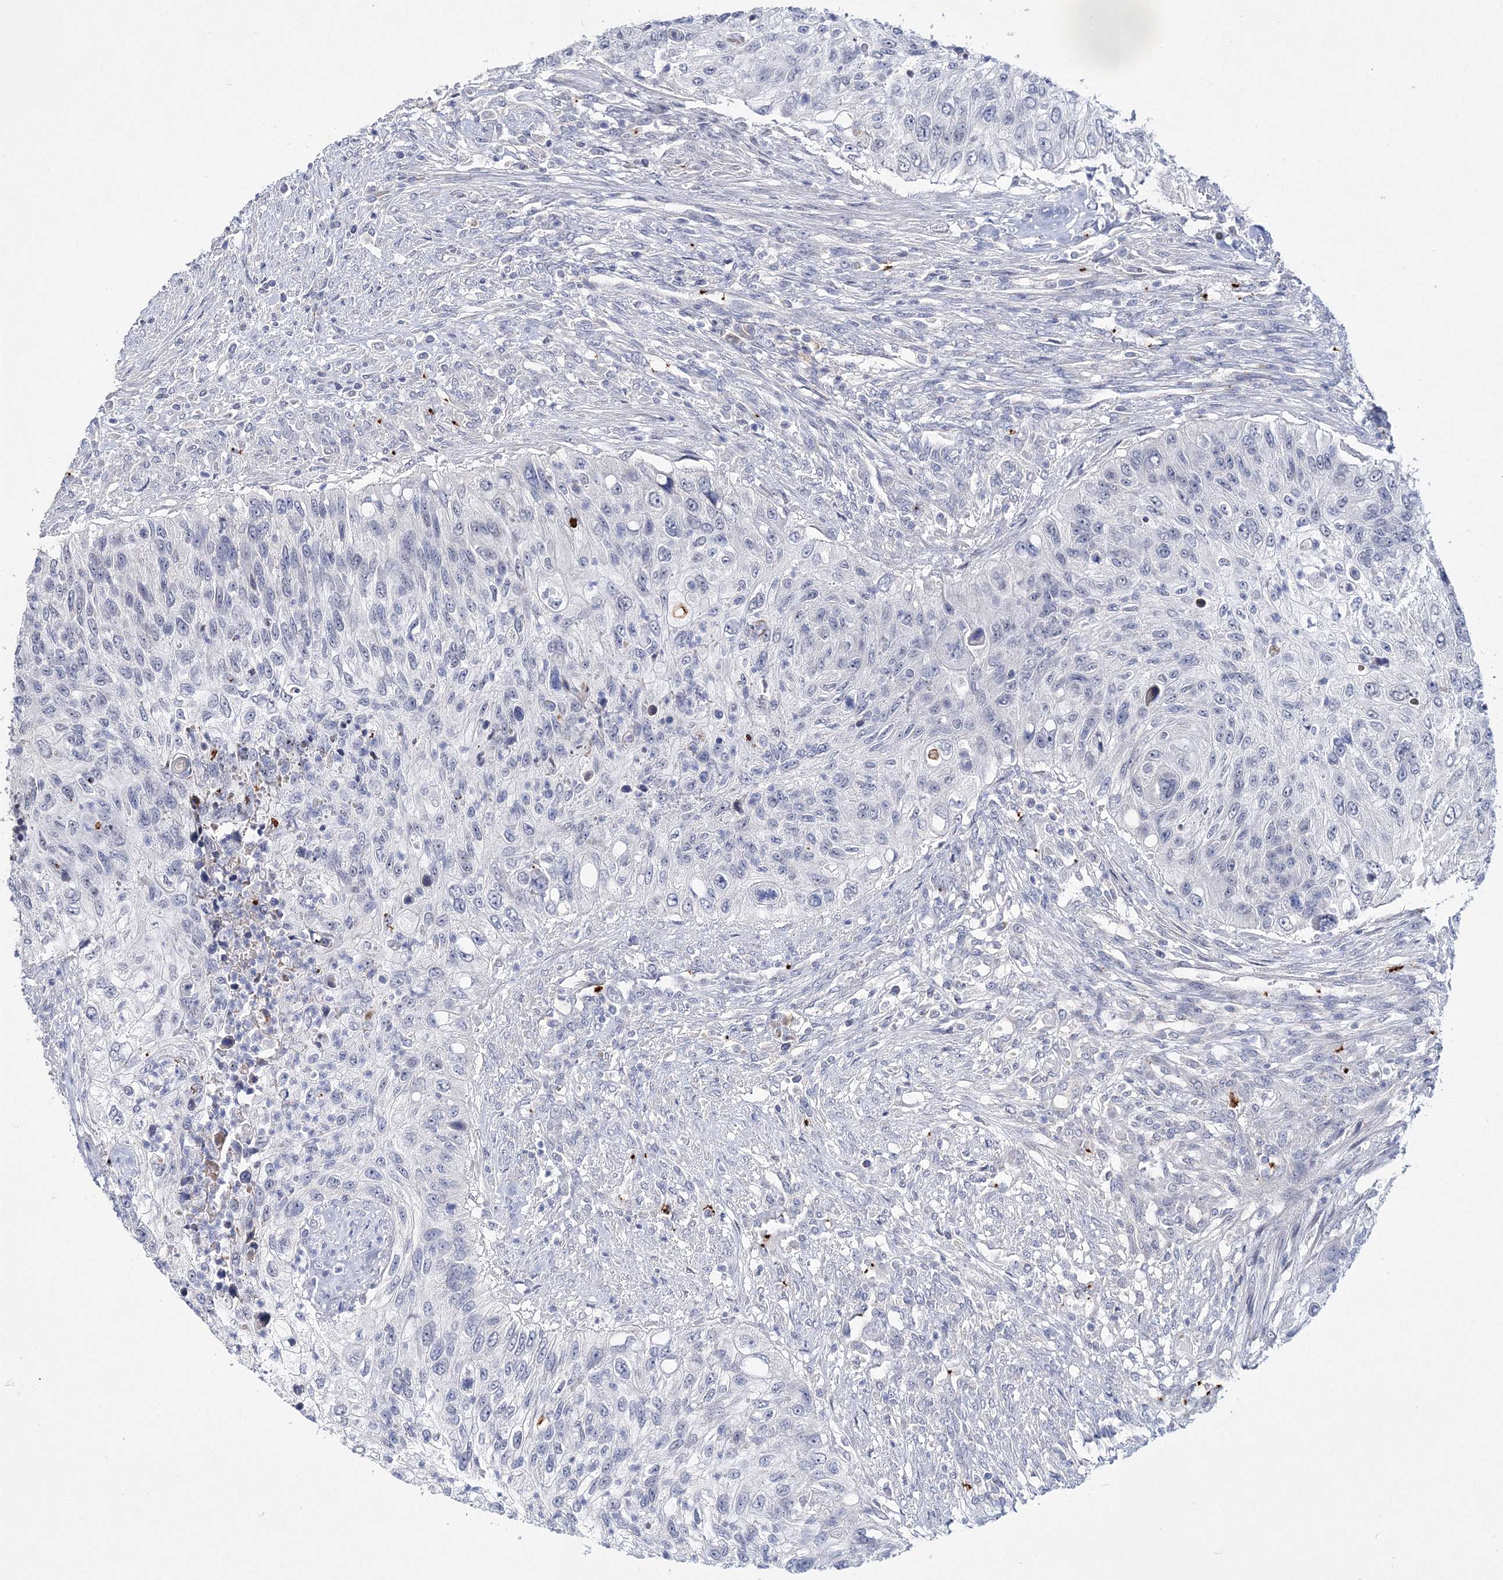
{"staining": {"intensity": "negative", "quantity": "none", "location": "none"}, "tissue": "urothelial cancer", "cell_type": "Tumor cells", "image_type": "cancer", "snomed": [{"axis": "morphology", "description": "Urothelial carcinoma, High grade"}, {"axis": "topography", "description": "Urinary bladder"}], "caption": "Protein analysis of urothelial cancer demonstrates no significant expression in tumor cells.", "gene": "MYOZ2", "patient": {"sex": "female", "age": 60}}